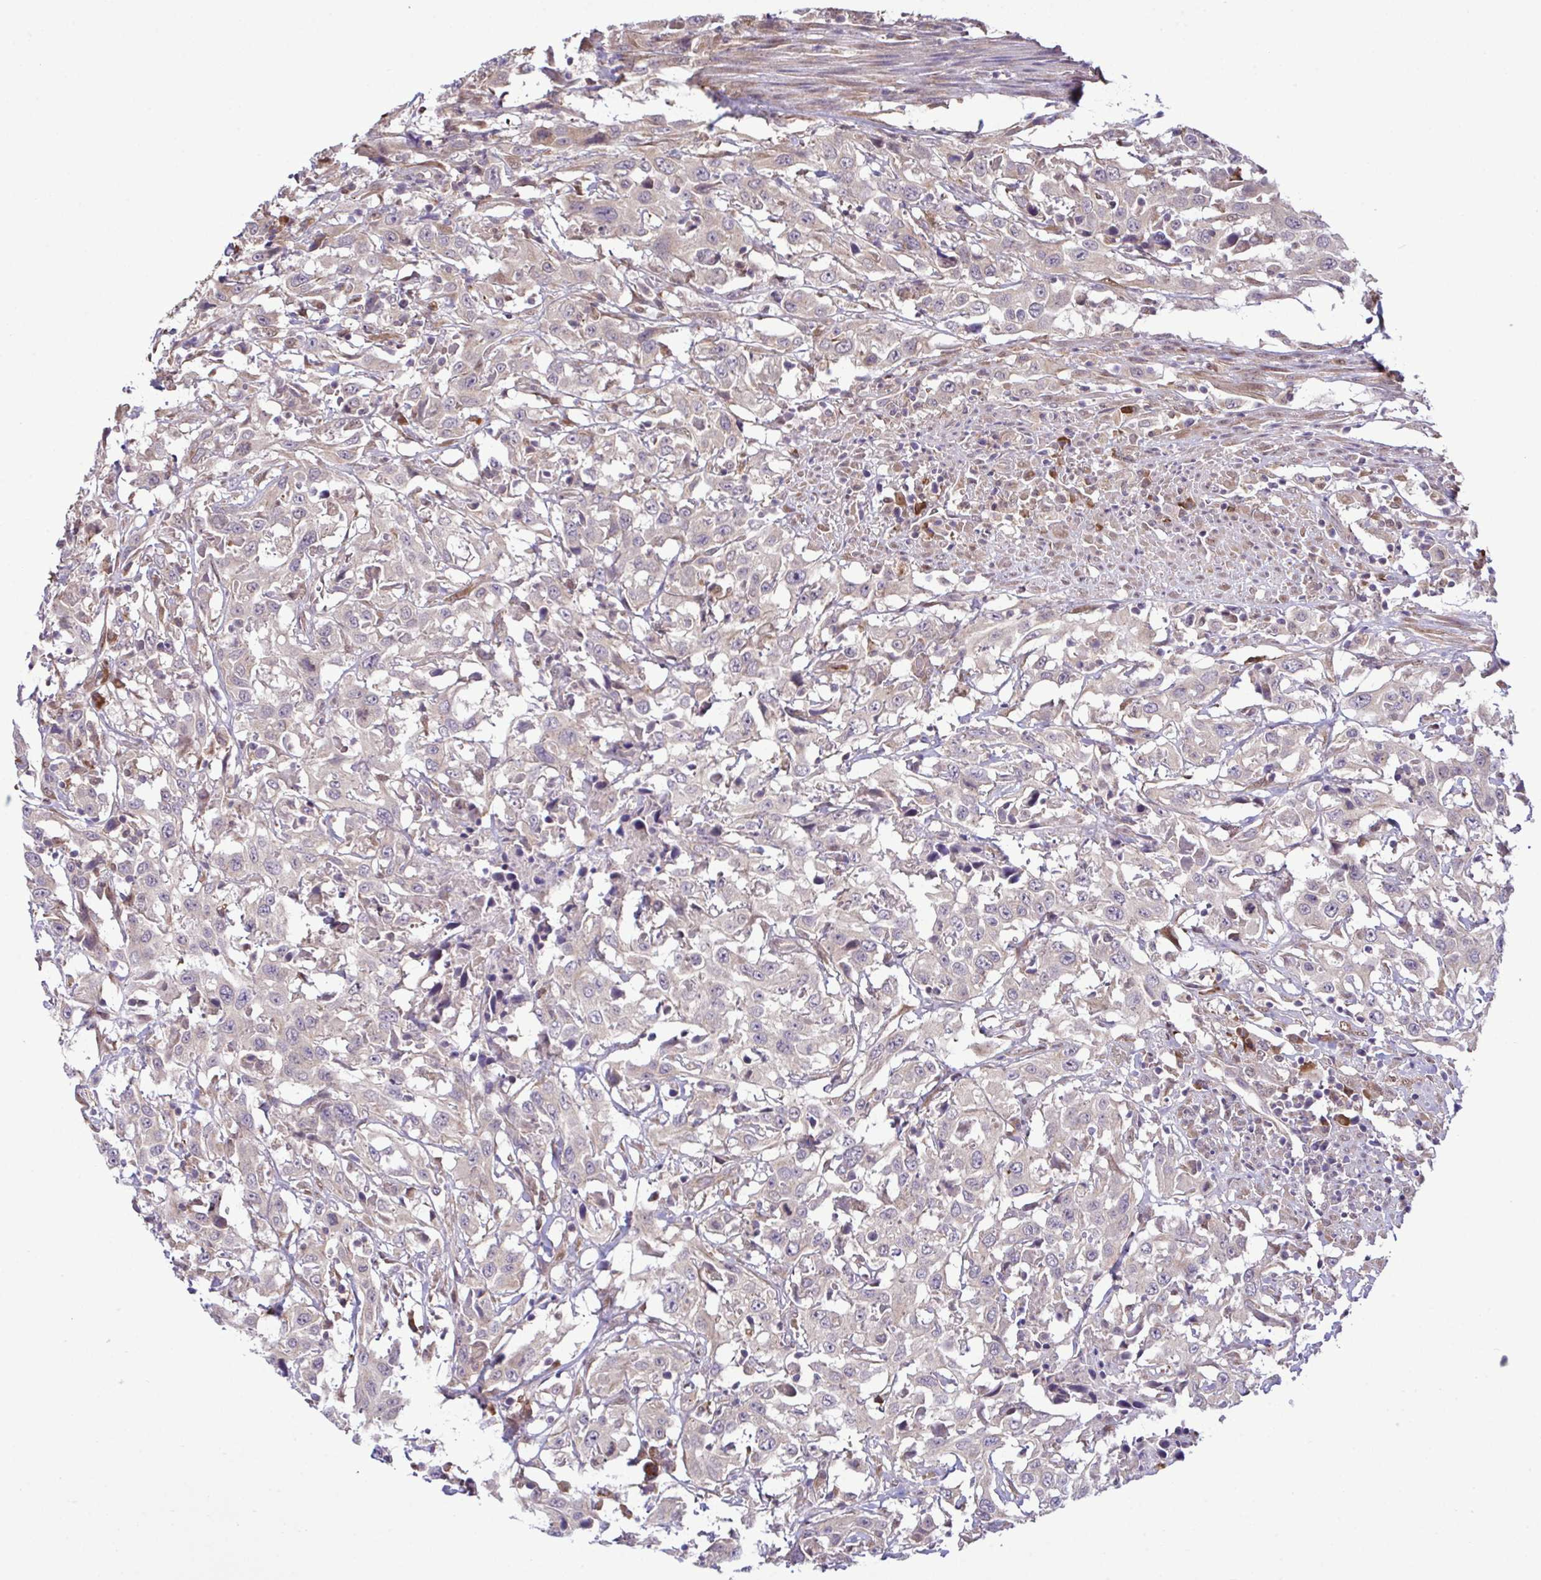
{"staining": {"intensity": "weak", "quantity": "<25%", "location": "cytoplasmic/membranous"}, "tissue": "urothelial cancer", "cell_type": "Tumor cells", "image_type": "cancer", "snomed": [{"axis": "morphology", "description": "Urothelial carcinoma, High grade"}, {"axis": "topography", "description": "Urinary bladder"}], "caption": "IHC image of neoplastic tissue: human high-grade urothelial carcinoma stained with DAB (3,3'-diaminobenzidine) displays no significant protein expression in tumor cells.", "gene": "CMPK1", "patient": {"sex": "male", "age": 61}}